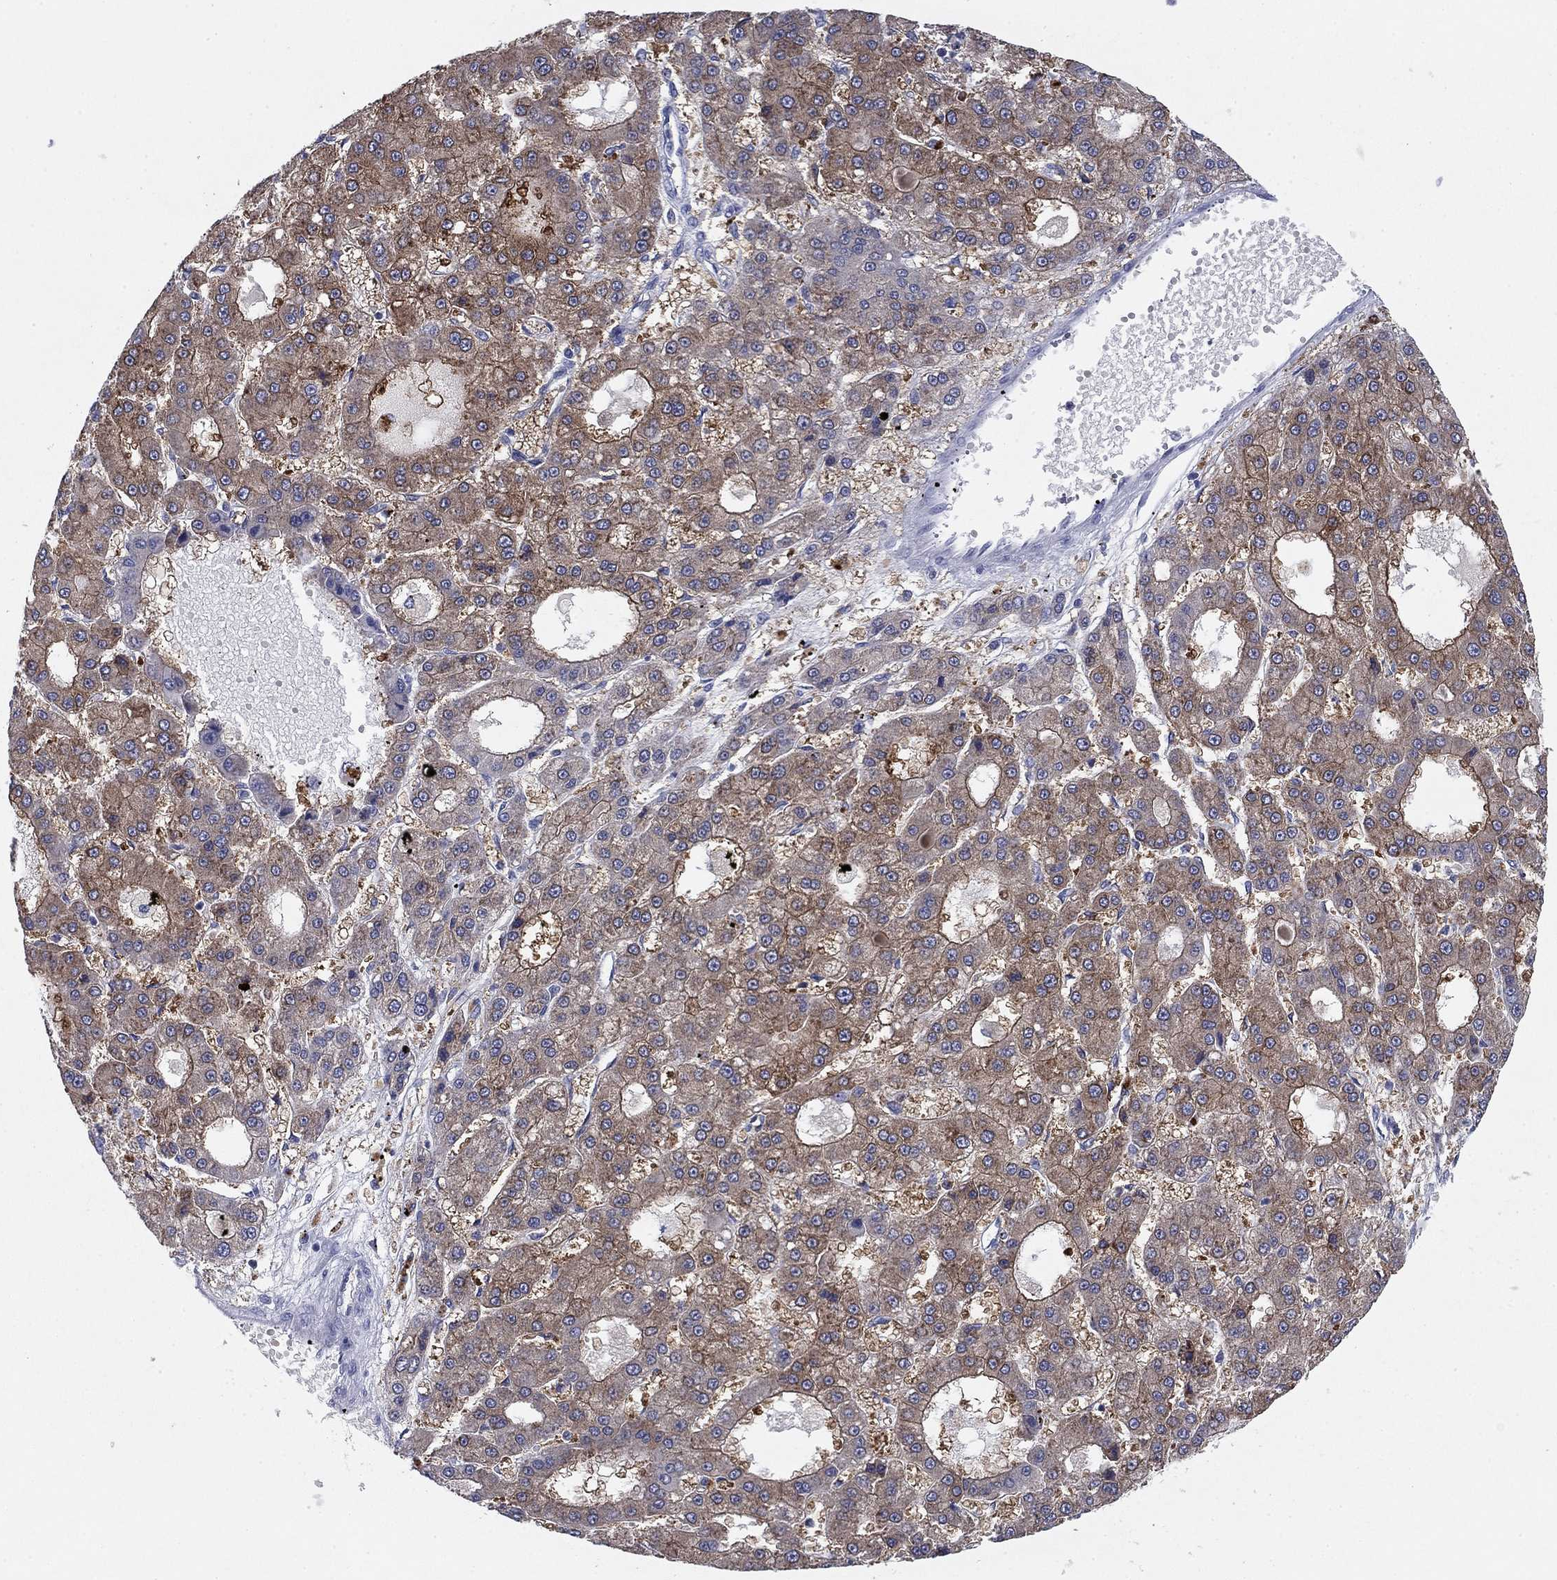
{"staining": {"intensity": "moderate", "quantity": ">75%", "location": "cytoplasmic/membranous"}, "tissue": "liver cancer", "cell_type": "Tumor cells", "image_type": "cancer", "snomed": [{"axis": "morphology", "description": "Carcinoma, Hepatocellular, NOS"}, {"axis": "topography", "description": "Liver"}], "caption": "This image exhibits liver cancer (hepatocellular carcinoma) stained with immunohistochemistry (IHC) to label a protein in brown. The cytoplasmic/membranous of tumor cells show moderate positivity for the protein. Nuclei are counter-stained blue.", "gene": "CNTNAP4", "patient": {"sex": "male", "age": 70}}